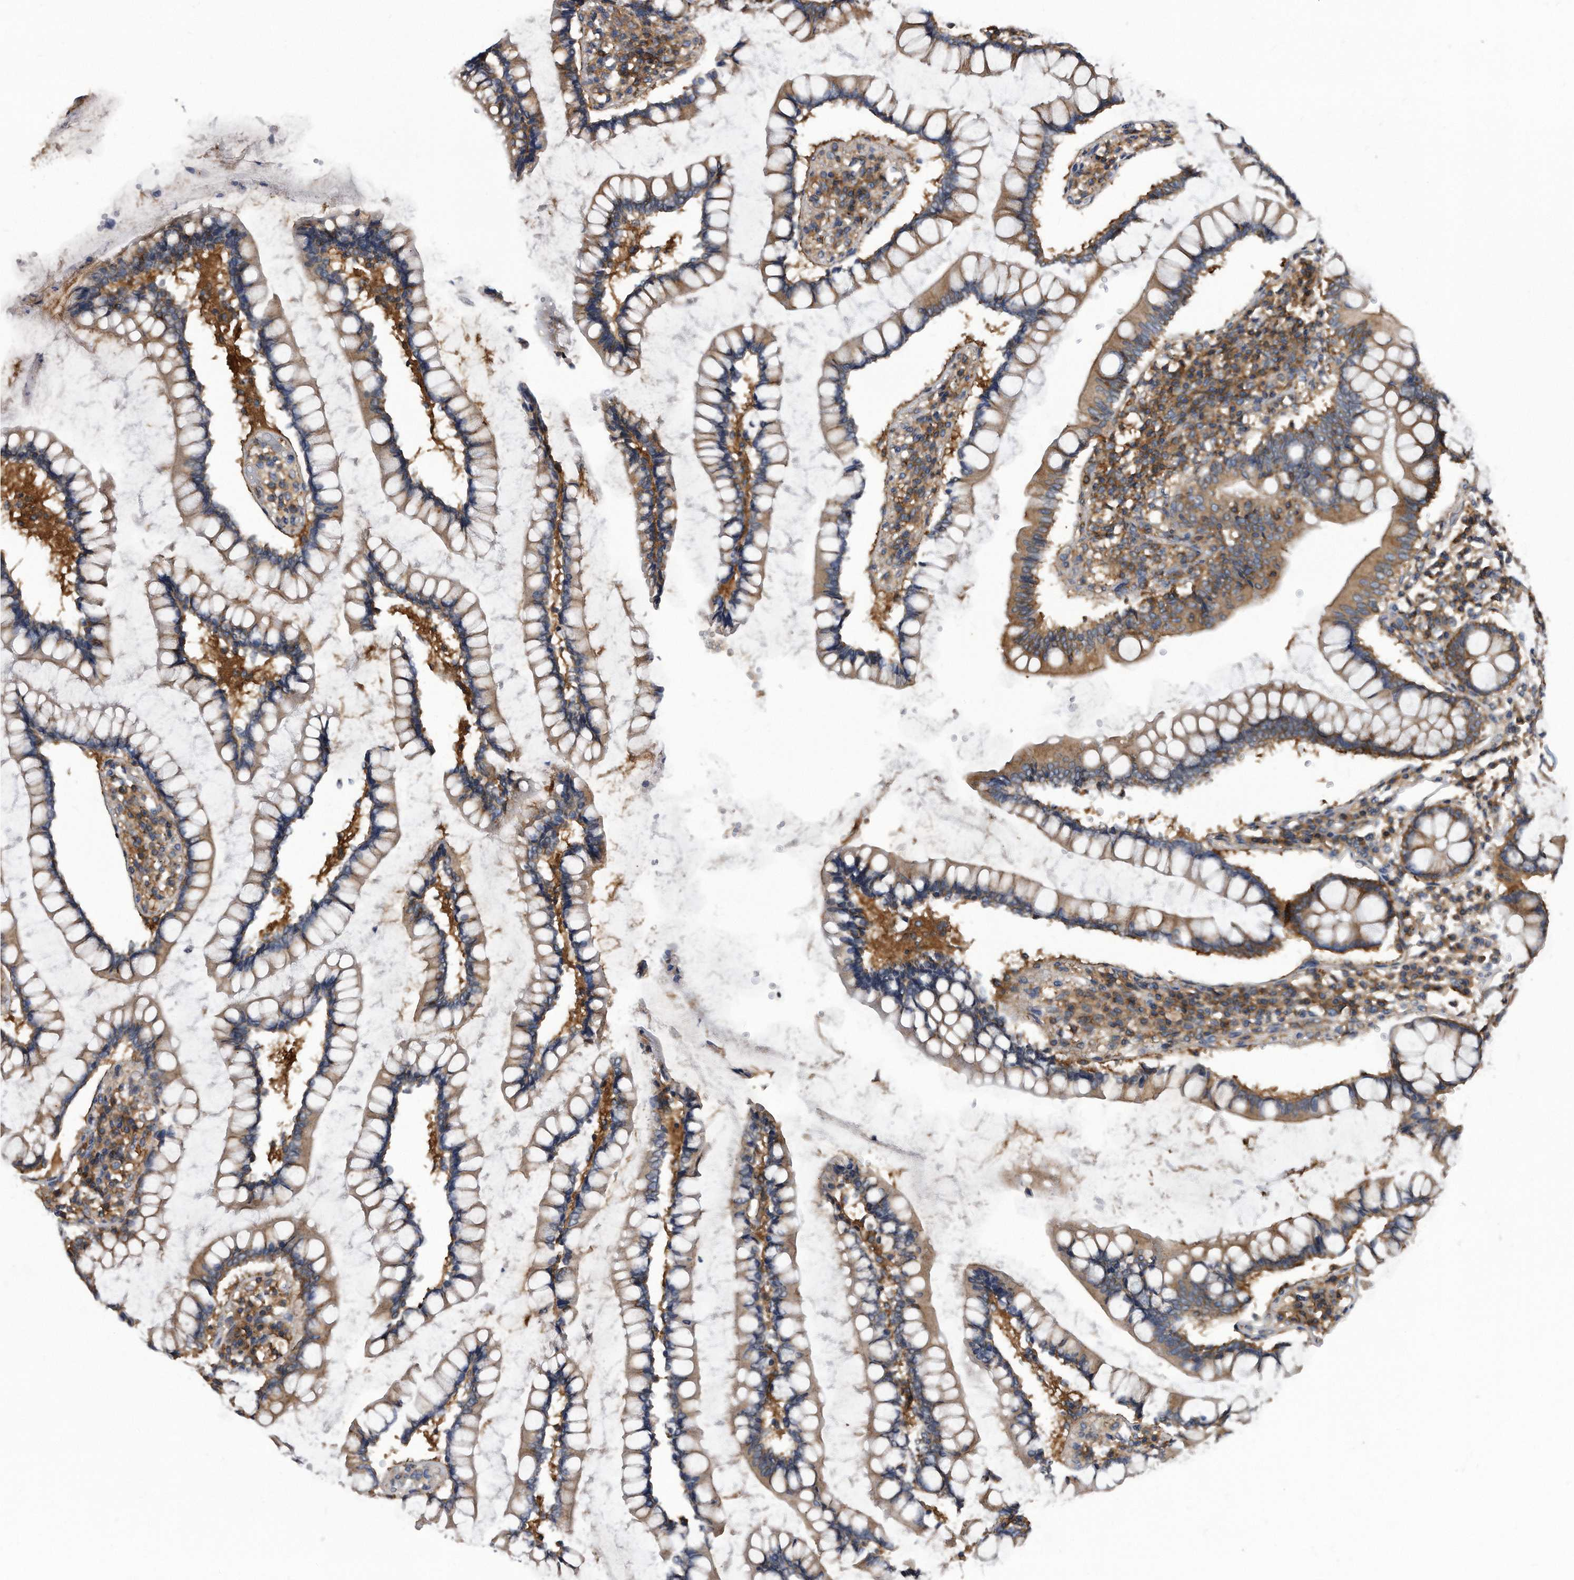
{"staining": {"intensity": "weak", "quantity": ">75%", "location": "cytoplasmic/membranous"}, "tissue": "colon", "cell_type": "Endothelial cells", "image_type": "normal", "snomed": [{"axis": "morphology", "description": "Normal tissue, NOS"}, {"axis": "topography", "description": "Colon"}], "caption": "Immunohistochemical staining of unremarkable colon demonstrates weak cytoplasmic/membranous protein staining in about >75% of endothelial cells.", "gene": "ATG5", "patient": {"sex": "female", "age": 79}}